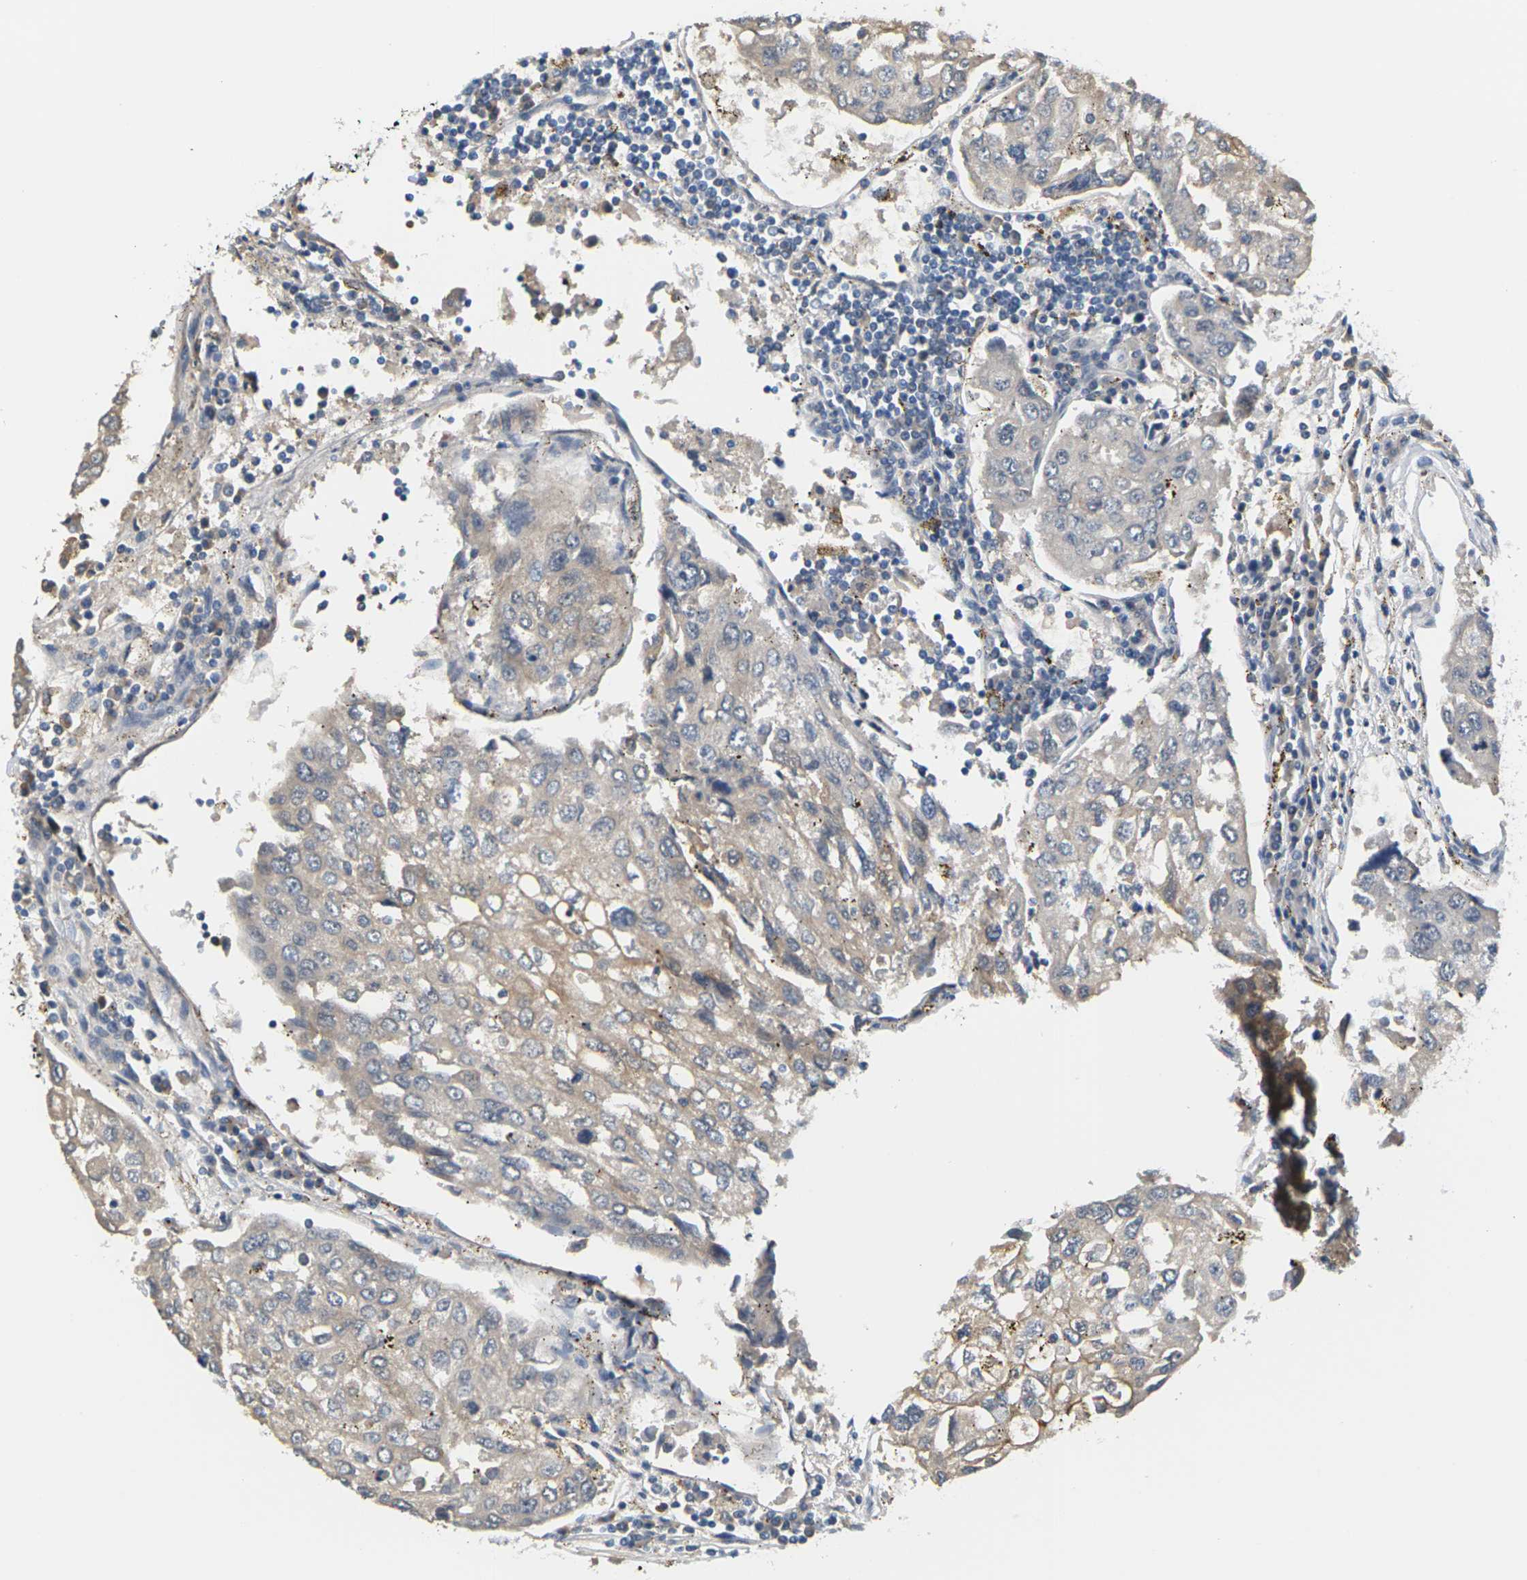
{"staining": {"intensity": "weak", "quantity": "25%-75%", "location": "cytoplasmic/membranous"}, "tissue": "urothelial cancer", "cell_type": "Tumor cells", "image_type": "cancer", "snomed": [{"axis": "morphology", "description": "Urothelial carcinoma, High grade"}, {"axis": "topography", "description": "Lymph node"}, {"axis": "topography", "description": "Urinary bladder"}], "caption": "This image demonstrates immunohistochemistry staining of human urothelial carcinoma (high-grade), with low weak cytoplasmic/membranous staining in about 25%-75% of tumor cells.", "gene": "PKP2", "patient": {"sex": "male", "age": 51}}